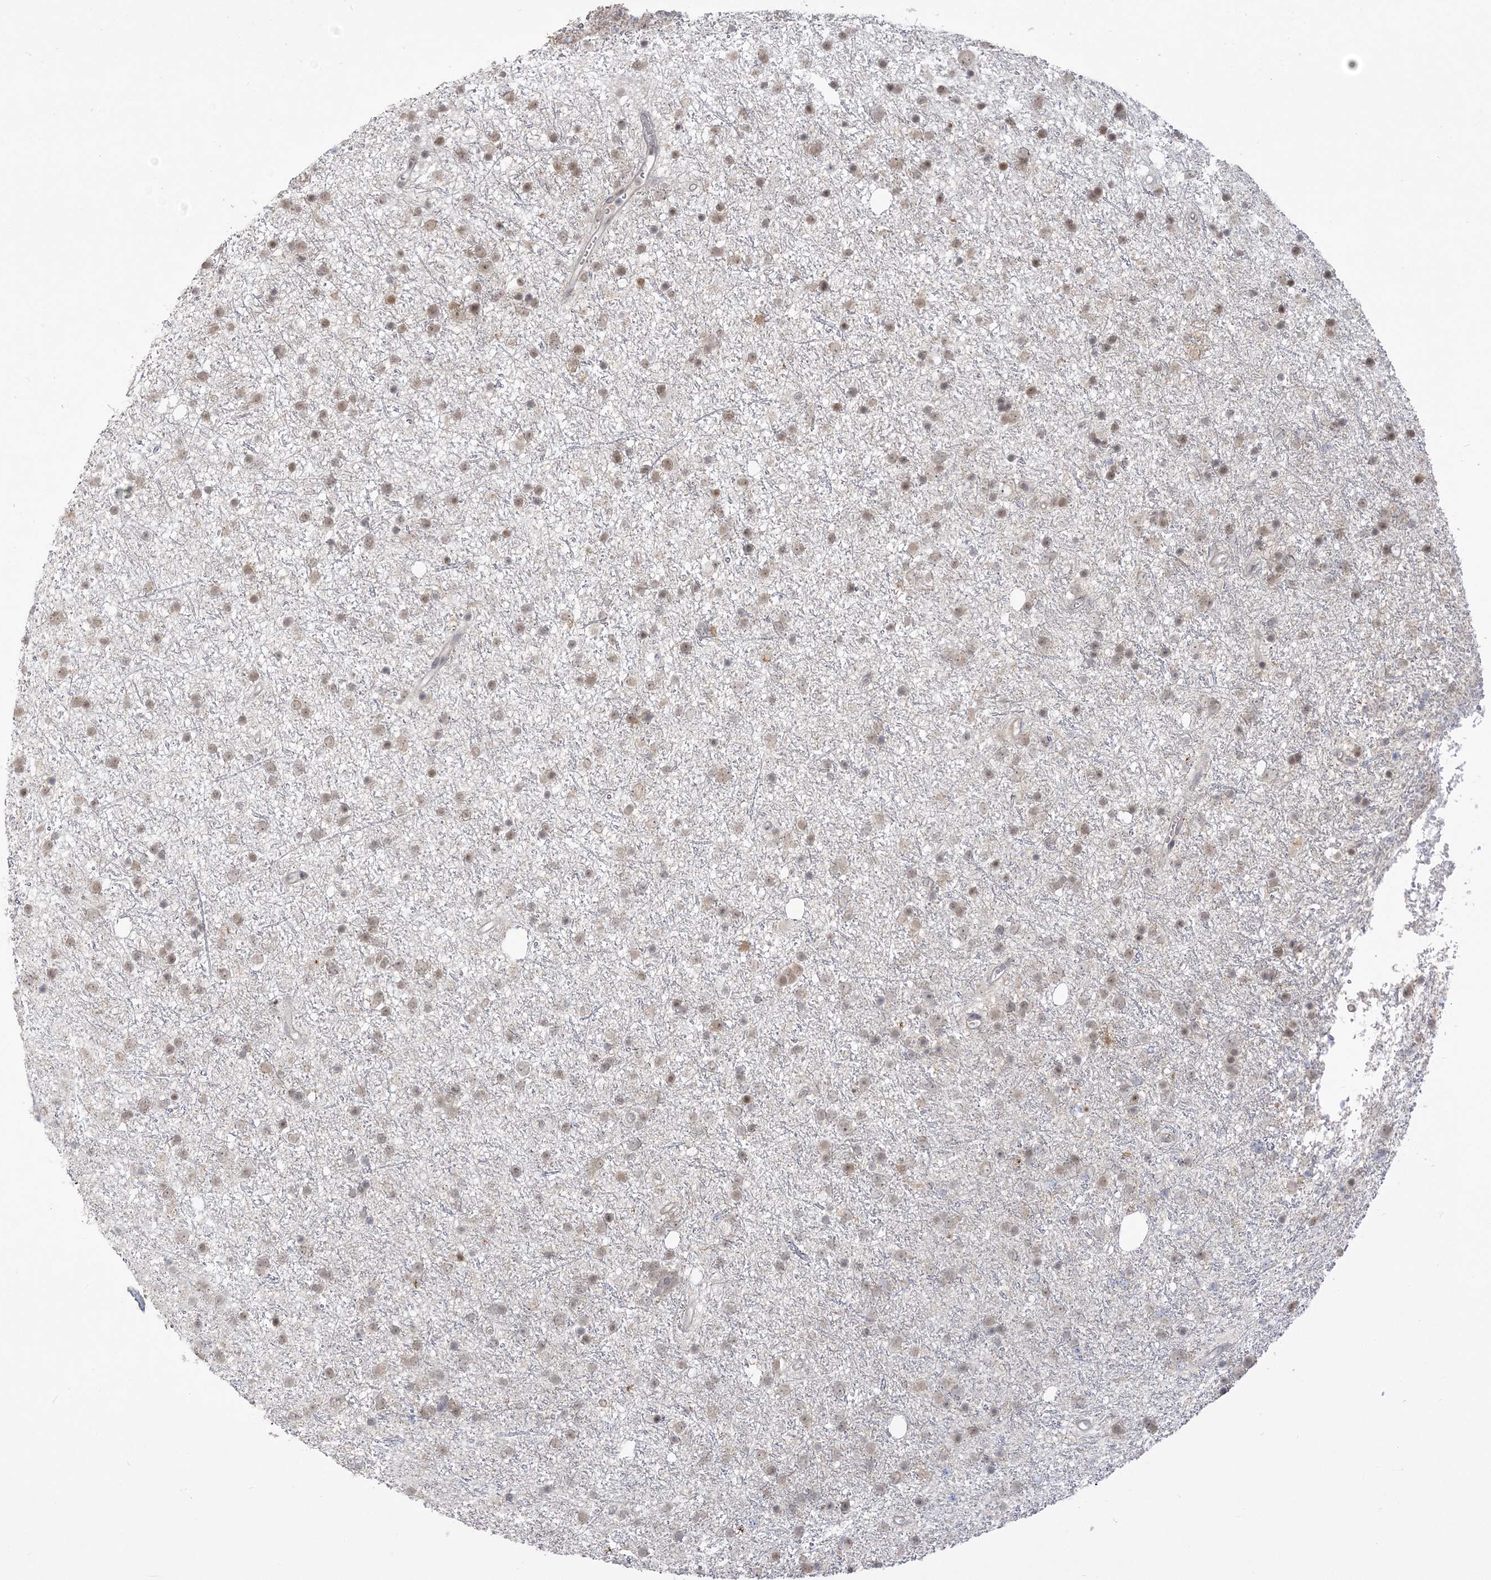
{"staining": {"intensity": "weak", "quantity": ">75%", "location": "nuclear"}, "tissue": "glioma", "cell_type": "Tumor cells", "image_type": "cancer", "snomed": [{"axis": "morphology", "description": "Glioma, malignant, Low grade"}, {"axis": "topography", "description": "Cerebral cortex"}], "caption": "Malignant glioma (low-grade) was stained to show a protein in brown. There is low levels of weak nuclear positivity in about >75% of tumor cells. The protein of interest is shown in brown color, while the nuclei are stained blue.", "gene": "ANKS1A", "patient": {"sex": "female", "age": 39}}